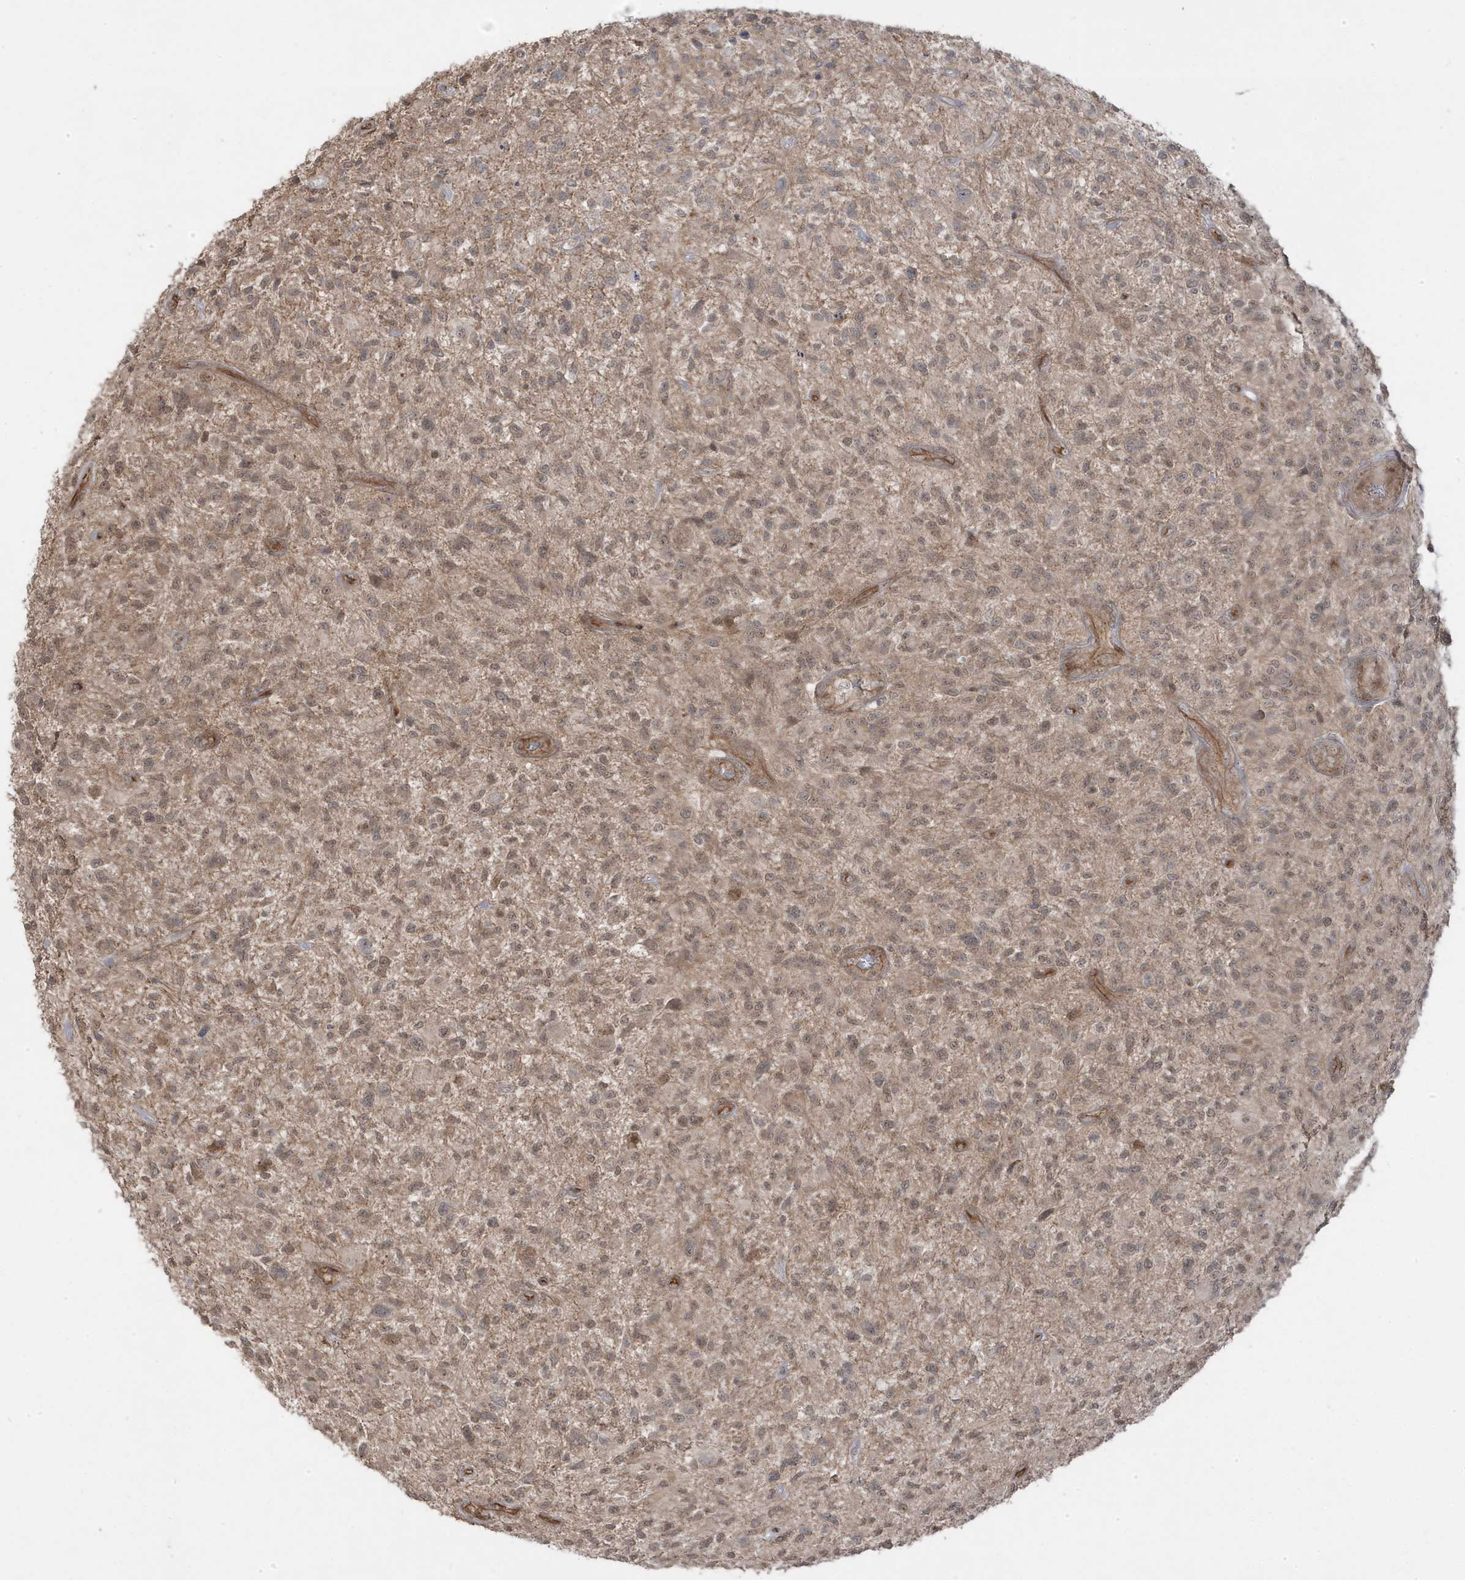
{"staining": {"intensity": "weak", "quantity": "25%-75%", "location": "nuclear"}, "tissue": "glioma", "cell_type": "Tumor cells", "image_type": "cancer", "snomed": [{"axis": "morphology", "description": "Glioma, malignant, High grade"}, {"axis": "topography", "description": "Brain"}], "caption": "A brown stain labels weak nuclear expression of a protein in human high-grade glioma (malignant) tumor cells. (IHC, brightfield microscopy, high magnification).", "gene": "DNAJC12", "patient": {"sex": "male", "age": 47}}